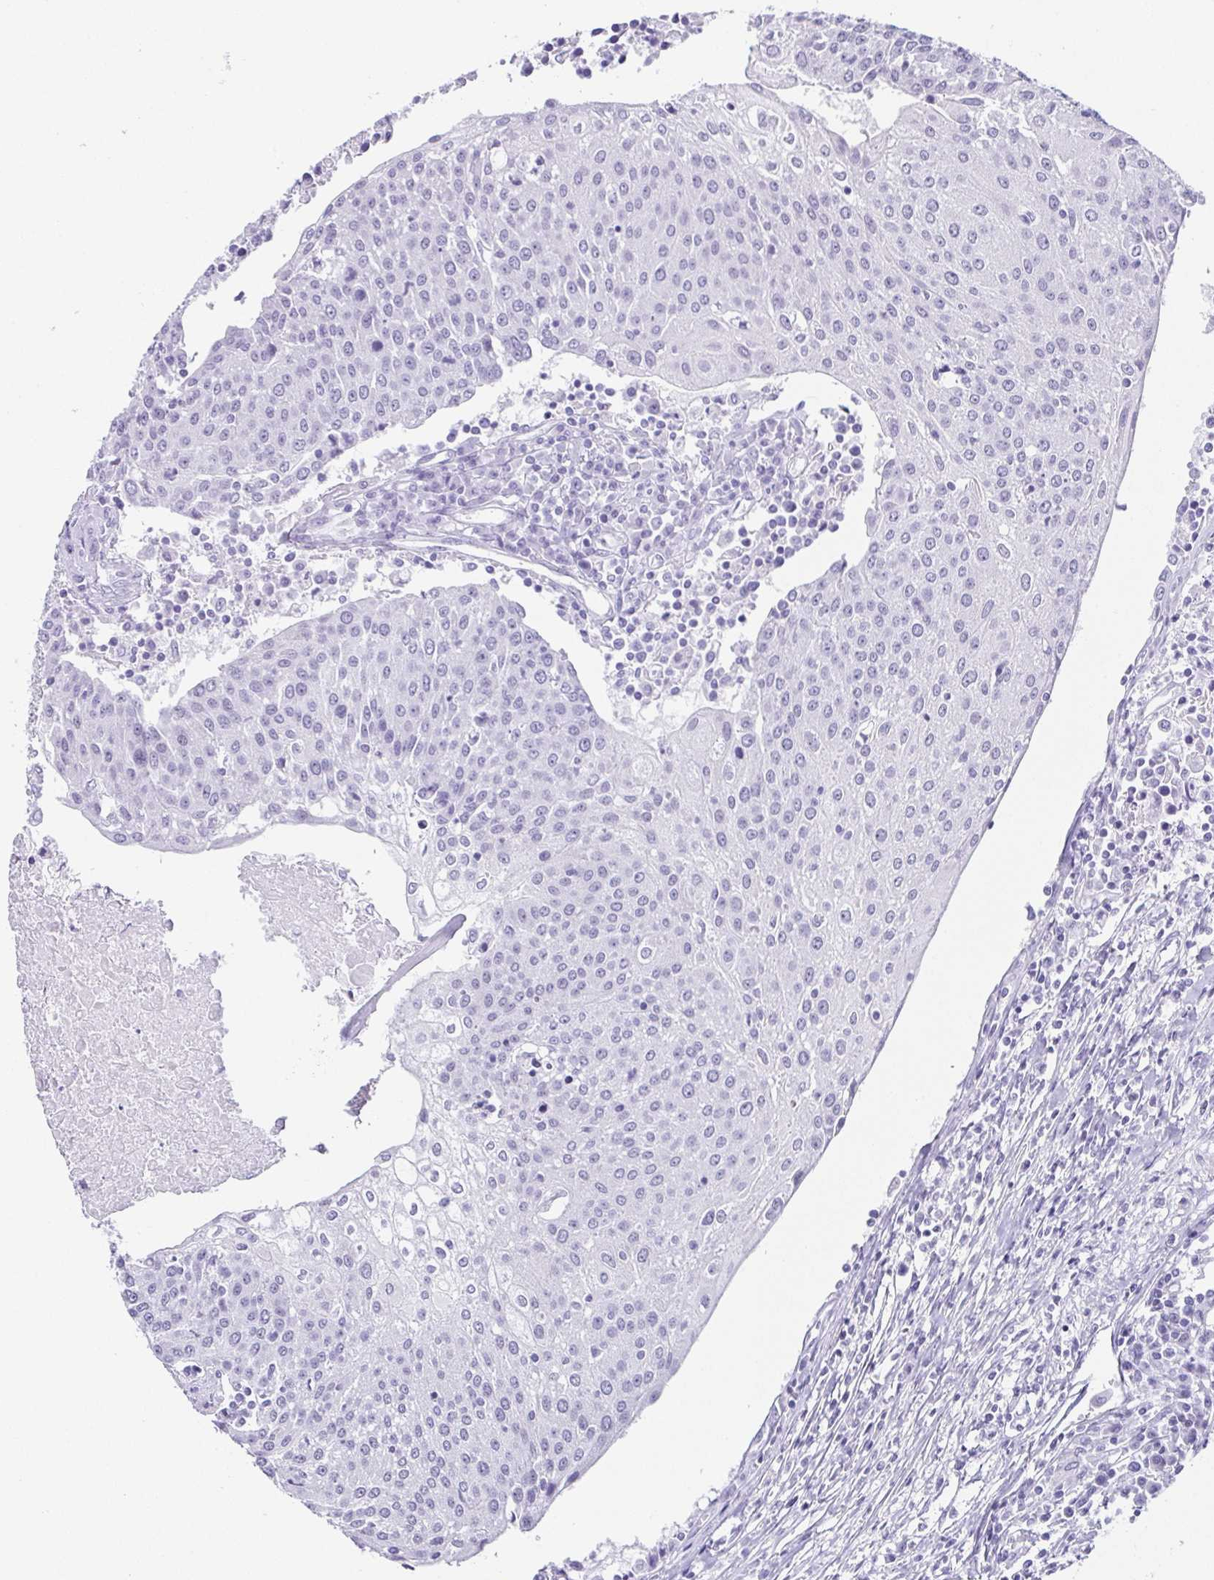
{"staining": {"intensity": "negative", "quantity": "none", "location": "none"}, "tissue": "urothelial cancer", "cell_type": "Tumor cells", "image_type": "cancer", "snomed": [{"axis": "morphology", "description": "Urothelial carcinoma, High grade"}, {"axis": "topography", "description": "Urinary bladder"}], "caption": "Immunohistochemistry (IHC) photomicrograph of neoplastic tissue: human urothelial cancer stained with DAB (3,3'-diaminobenzidine) displays no significant protein staining in tumor cells.", "gene": "ESX1", "patient": {"sex": "female", "age": 85}}